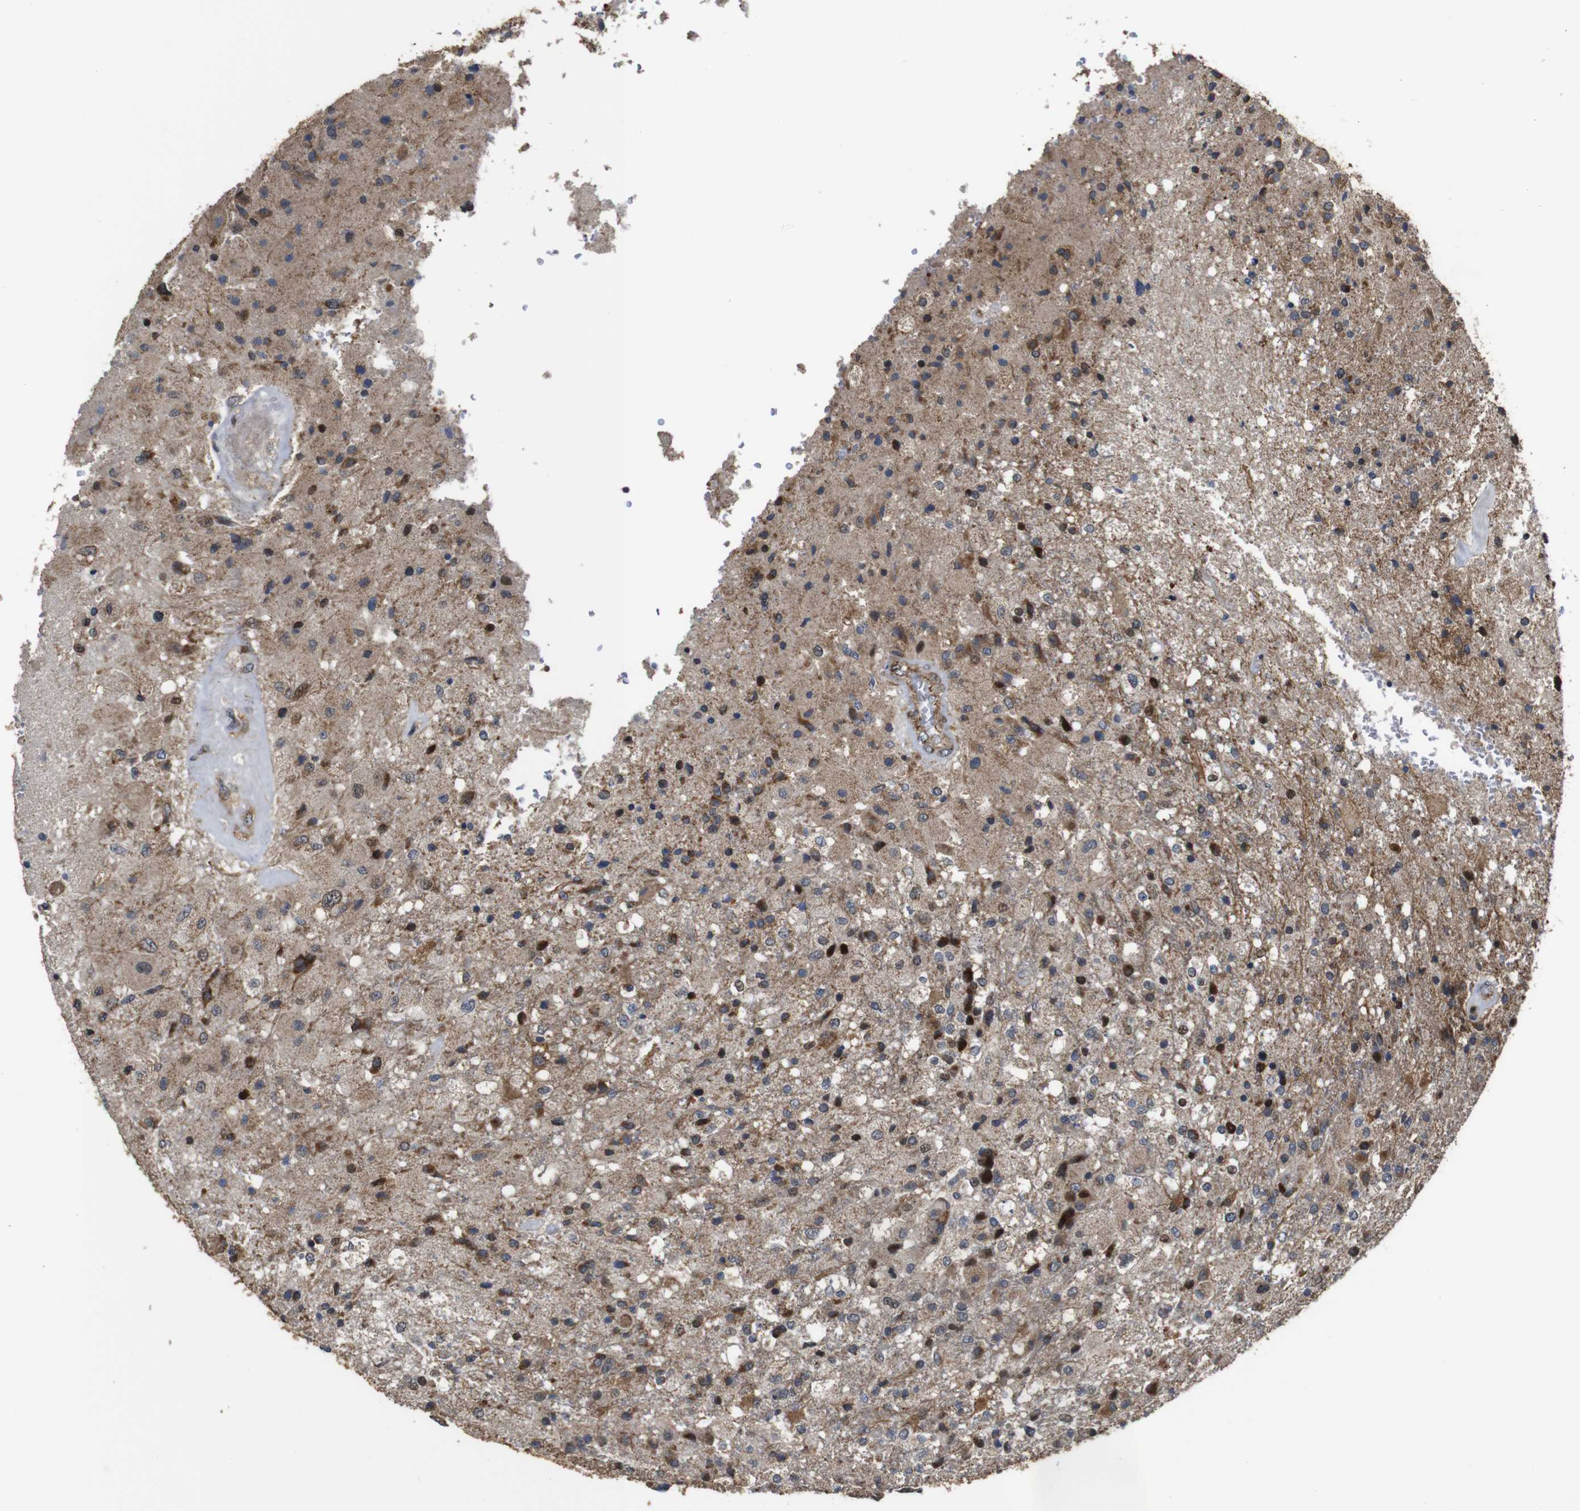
{"staining": {"intensity": "moderate", "quantity": "25%-75%", "location": "cytoplasmic/membranous"}, "tissue": "glioma", "cell_type": "Tumor cells", "image_type": "cancer", "snomed": [{"axis": "morphology", "description": "Normal tissue, NOS"}, {"axis": "morphology", "description": "Glioma, malignant, High grade"}, {"axis": "topography", "description": "Cerebral cortex"}], "caption": "About 25%-75% of tumor cells in malignant glioma (high-grade) reveal moderate cytoplasmic/membranous protein positivity as visualized by brown immunohistochemical staining.", "gene": "SNN", "patient": {"sex": "male", "age": 77}}